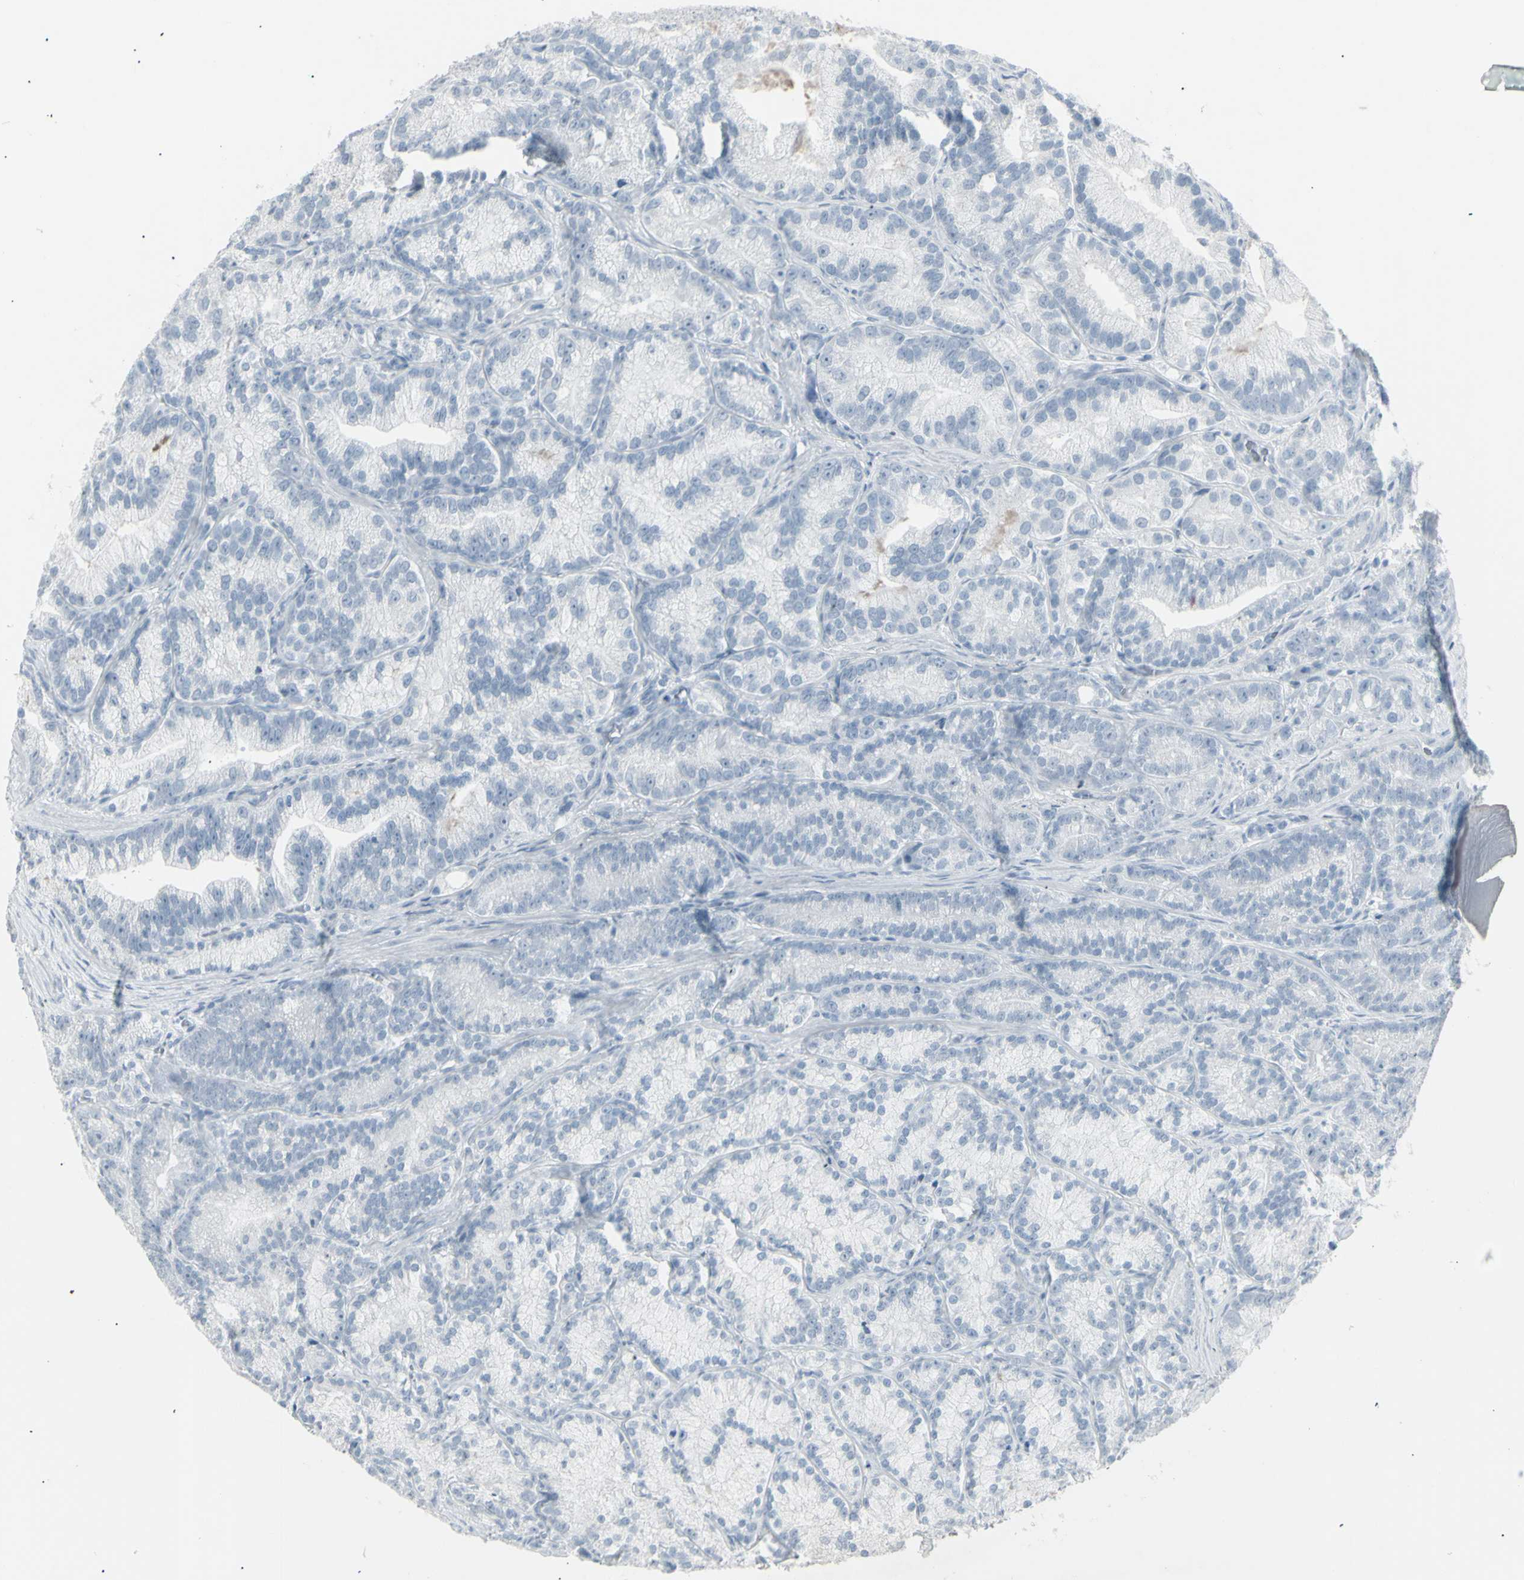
{"staining": {"intensity": "negative", "quantity": "none", "location": "none"}, "tissue": "prostate cancer", "cell_type": "Tumor cells", "image_type": "cancer", "snomed": [{"axis": "morphology", "description": "Adenocarcinoma, Low grade"}, {"axis": "topography", "description": "Prostate"}], "caption": "The micrograph shows no significant staining in tumor cells of prostate cancer.", "gene": "YBX2", "patient": {"sex": "male", "age": 89}}